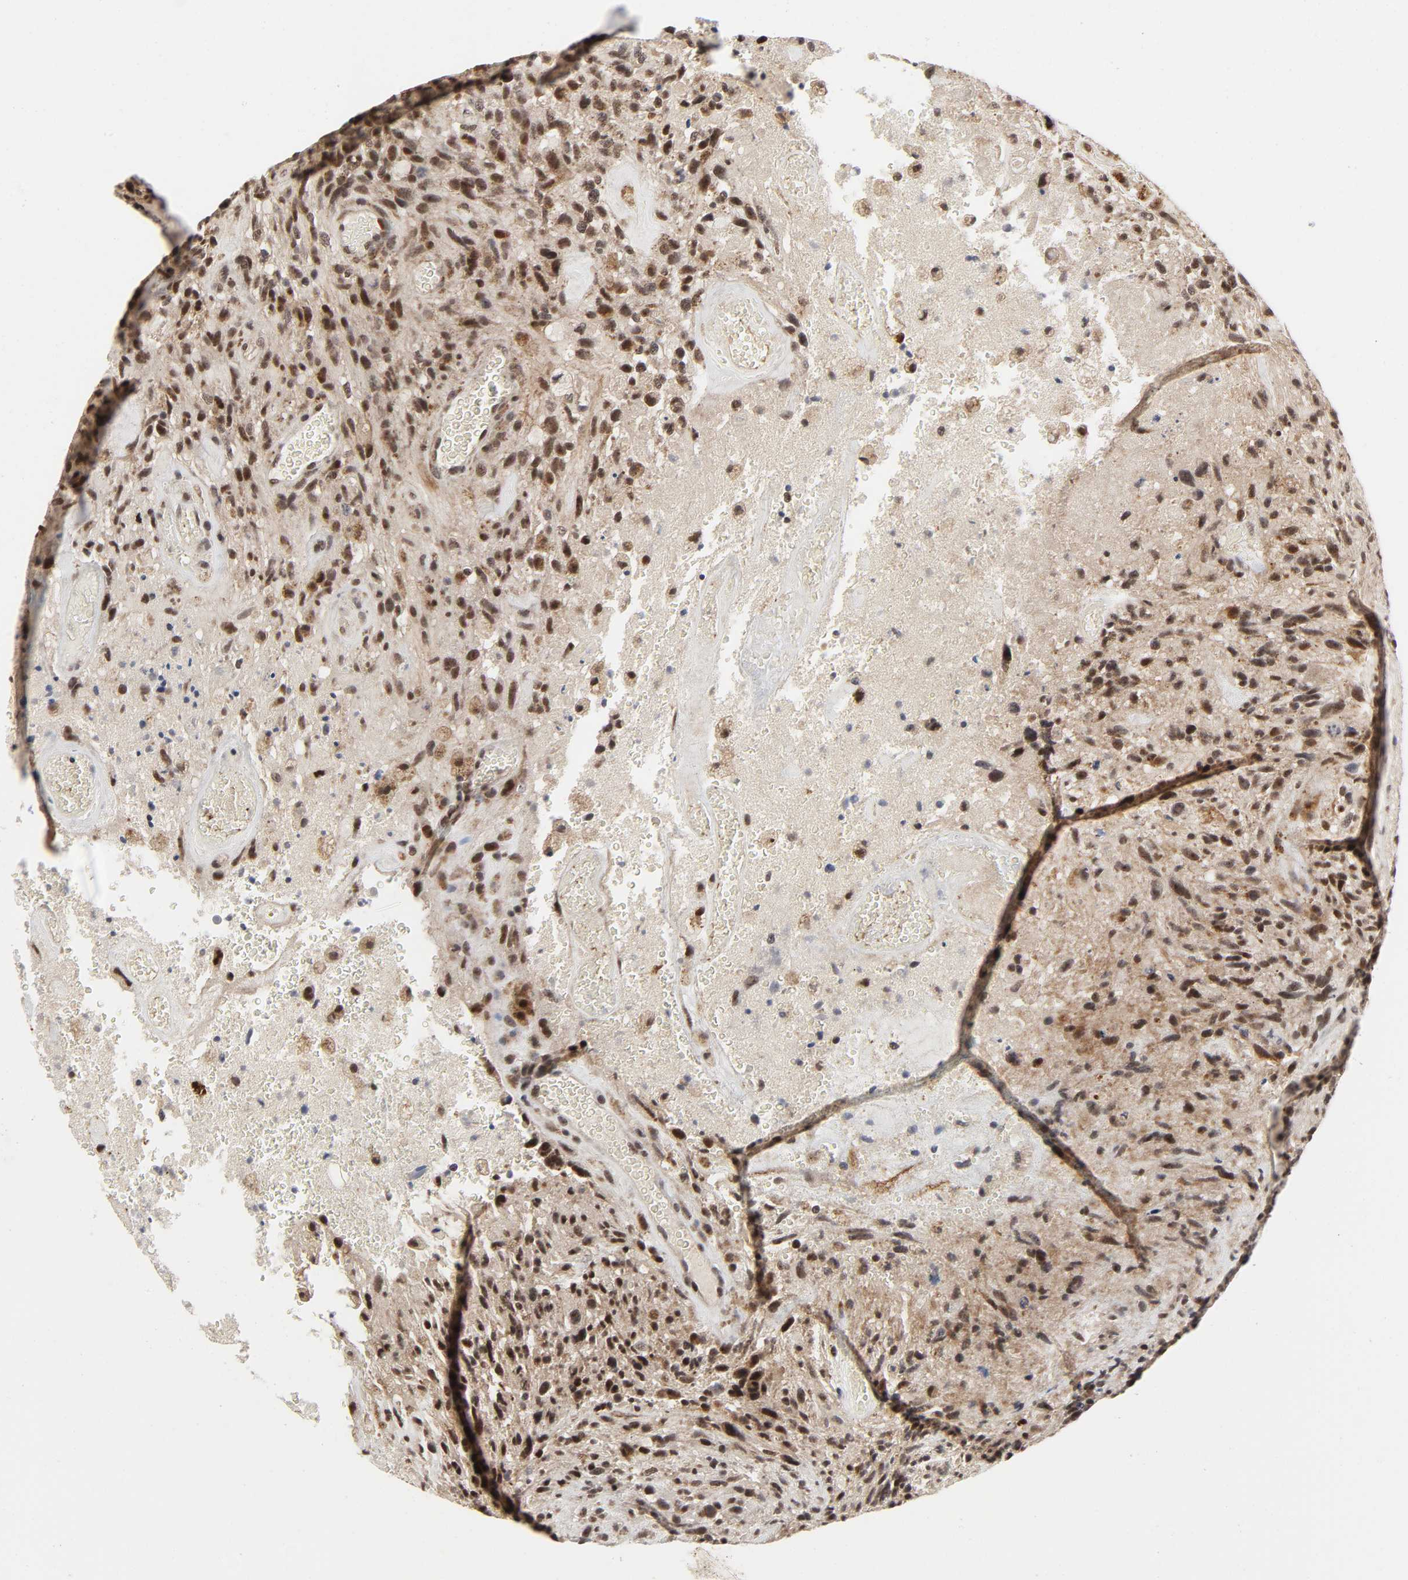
{"staining": {"intensity": "strong", "quantity": ">75%", "location": "nuclear"}, "tissue": "glioma", "cell_type": "Tumor cells", "image_type": "cancer", "snomed": [{"axis": "morphology", "description": "Normal tissue, NOS"}, {"axis": "morphology", "description": "Glioma, malignant, High grade"}, {"axis": "topography", "description": "Cerebral cortex"}], "caption": "Brown immunohistochemical staining in malignant glioma (high-grade) displays strong nuclear staining in about >75% of tumor cells.", "gene": "ZKSCAN8", "patient": {"sex": "male", "age": 75}}